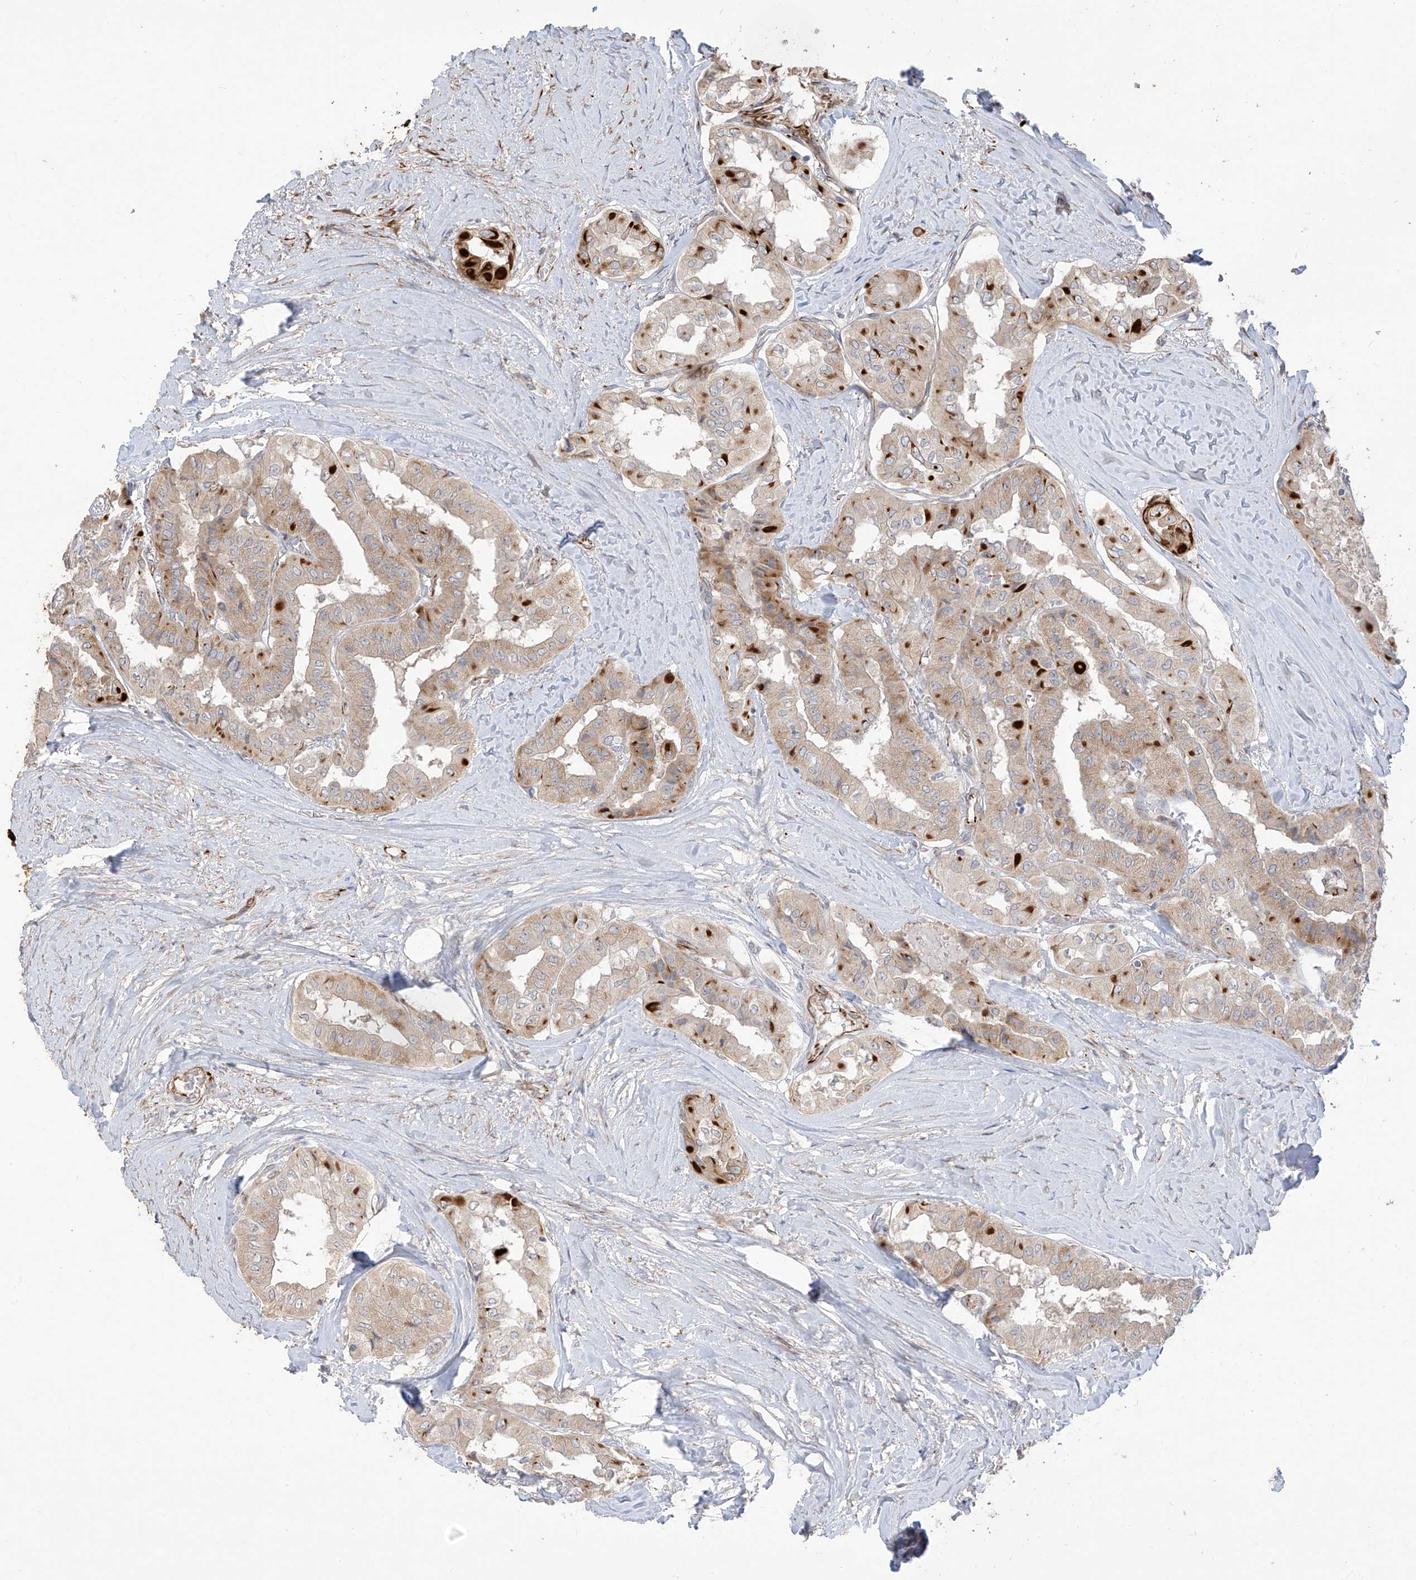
{"staining": {"intensity": "strong", "quantity": "<25%", "location": "cytoplasmic/membranous"}, "tissue": "thyroid cancer", "cell_type": "Tumor cells", "image_type": "cancer", "snomed": [{"axis": "morphology", "description": "Papillary adenocarcinoma, NOS"}, {"axis": "topography", "description": "Thyroid gland"}], "caption": "Brown immunohistochemical staining in human thyroid cancer shows strong cytoplasmic/membranous positivity in approximately <25% of tumor cells. (Stains: DAB in brown, nuclei in blue, Microscopy: brightfield microscopy at high magnification).", "gene": "DCDC2", "patient": {"sex": "female", "age": 59}}